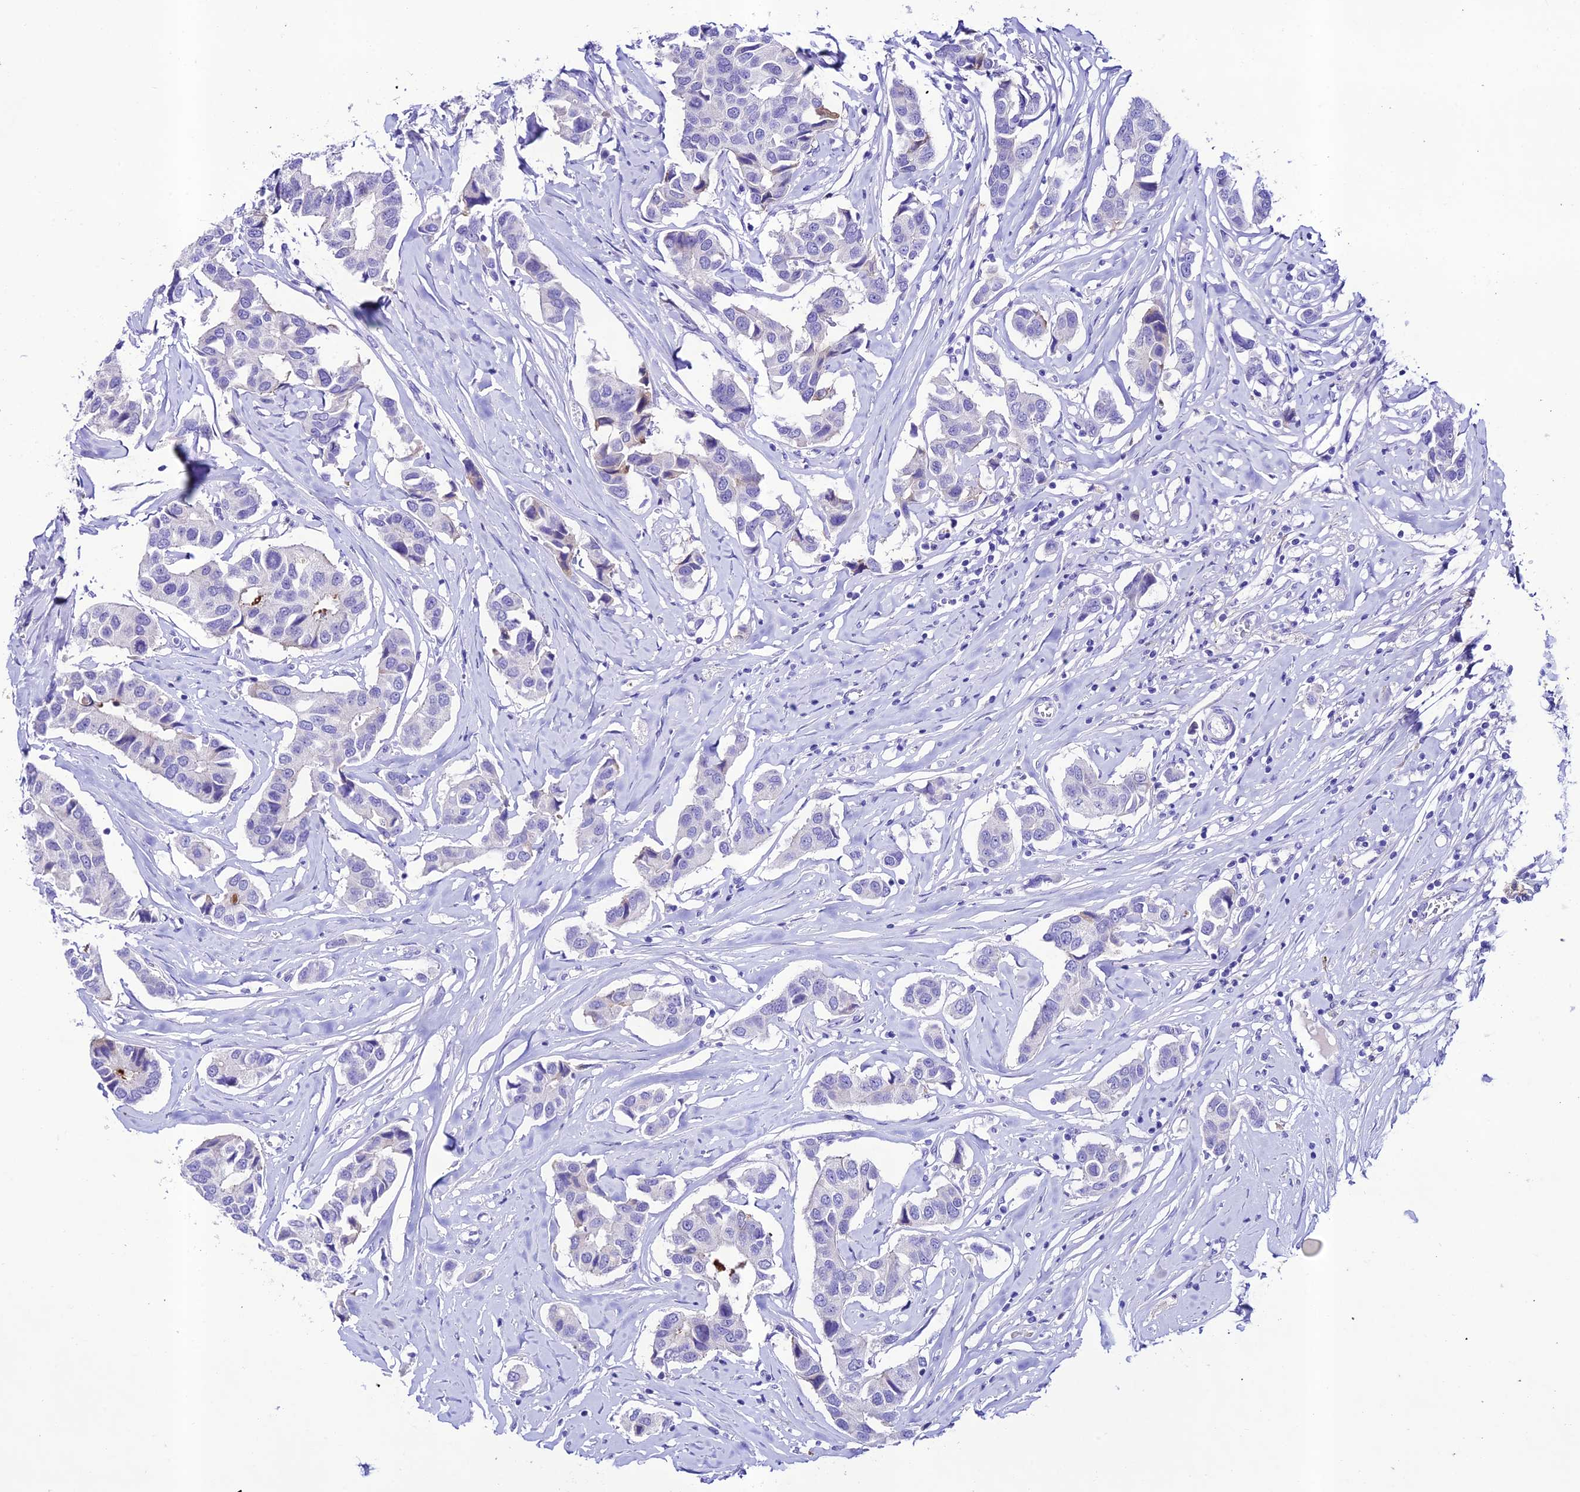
{"staining": {"intensity": "negative", "quantity": "none", "location": "none"}, "tissue": "breast cancer", "cell_type": "Tumor cells", "image_type": "cancer", "snomed": [{"axis": "morphology", "description": "Duct carcinoma"}, {"axis": "topography", "description": "Breast"}], "caption": "Immunohistochemistry photomicrograph of infiltrating ductal carcinoma (breast) stained for a protein (brown), which shows no positivity in tumor cells. The staining was performed using DAB (3,3'-diaminobenzidine) to visualize the protein expression in brown, while the nuclei were stained in blue with hematoxylin (Magnification: 20x).", "gene": "NLRP6", "patient": {"sex": "female", "age": 80}}